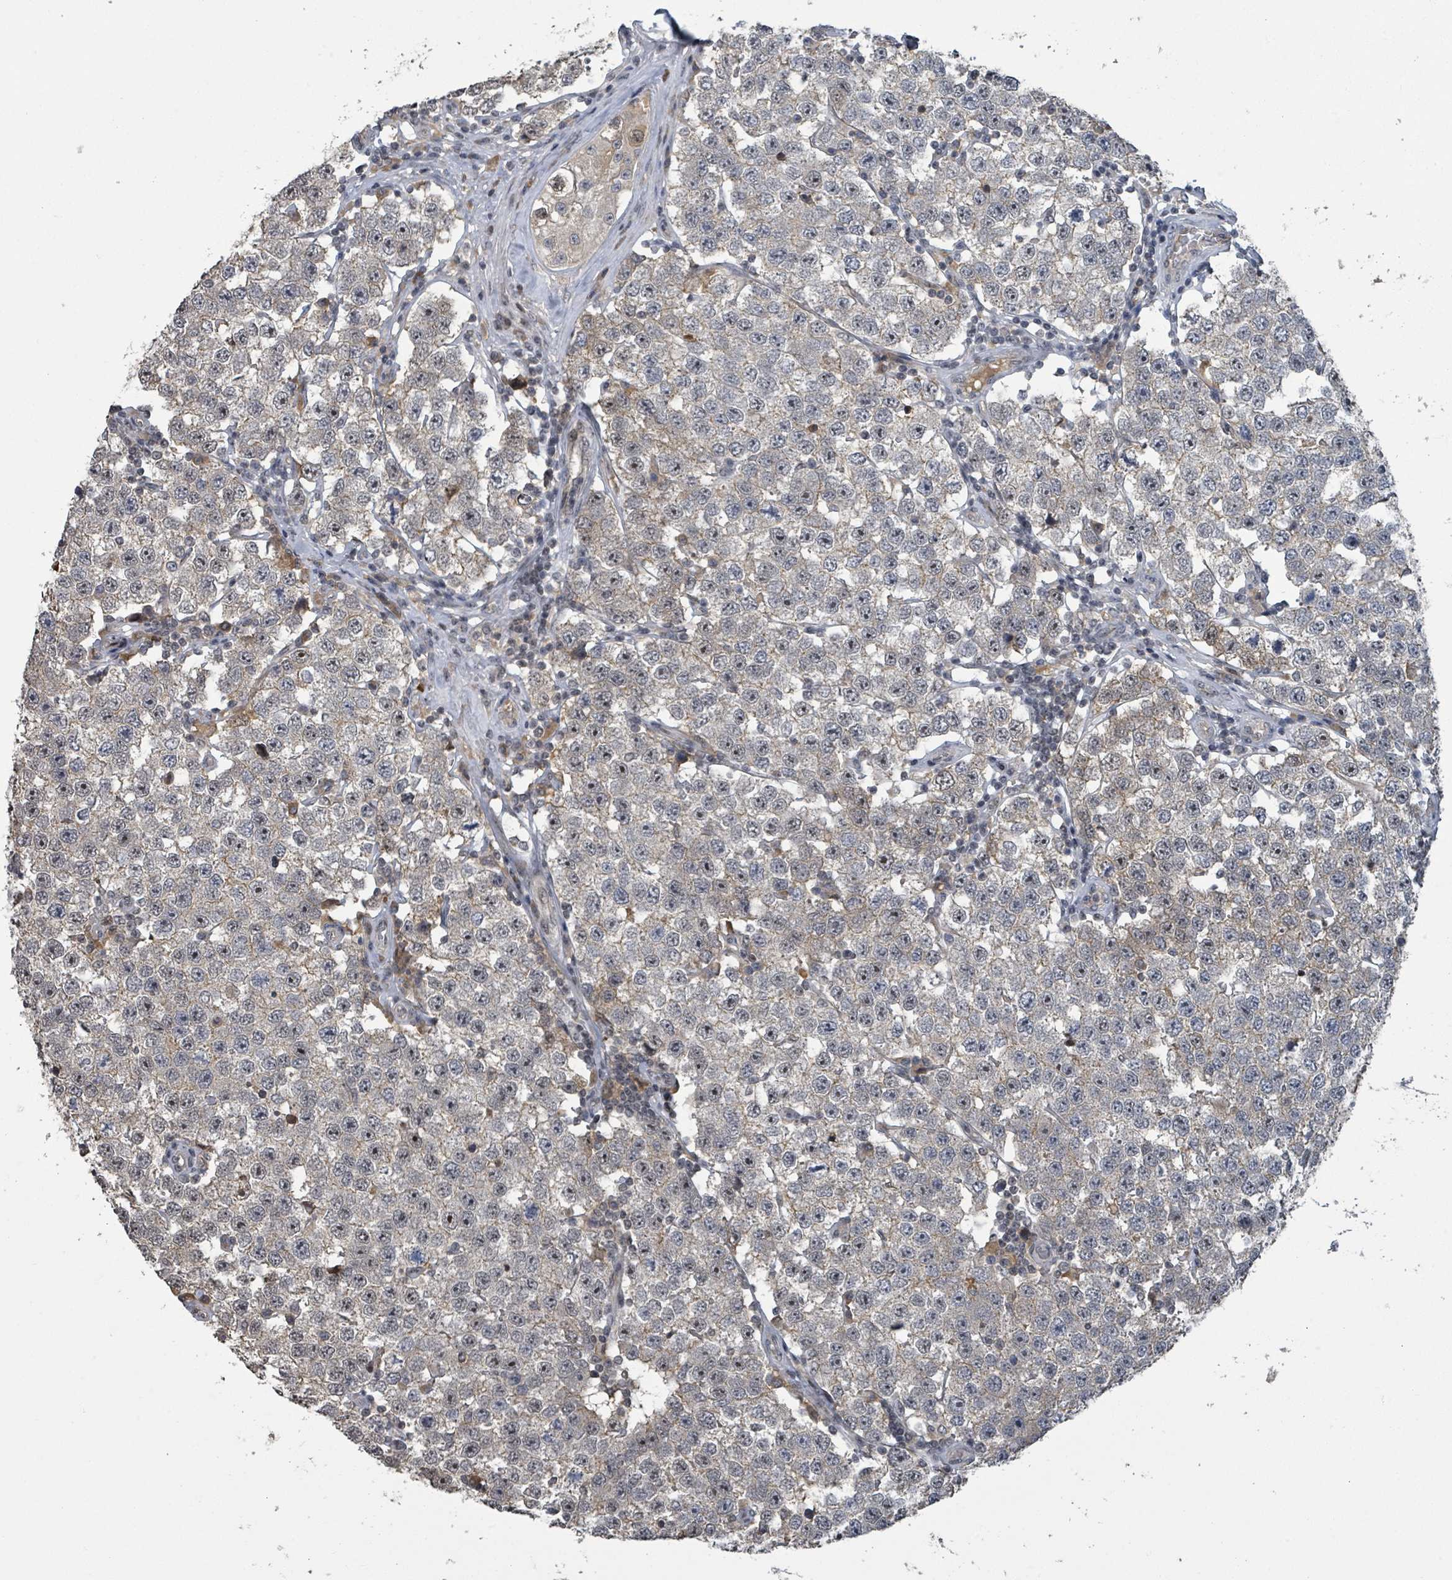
{"staining": {"intensity": "weak", "quantity": "25%-75%", "location": "nuclear"}, "tissue": "testis cancer", "cell_type": "Tumor cells", "image_type": "cancer", "snomed": [{"axis": "morphology", "description": "Seminoma, NOS"}, {"axis": "topography", "description": "Testis"}], "caption": "Weak nuclear positivity for a protein is appreciated in about 25%-75% of tumor cells of seminoma (testis) using IHC.", "gene": "ZBTB14", "patient": {"sex": "male", "age": 34}}